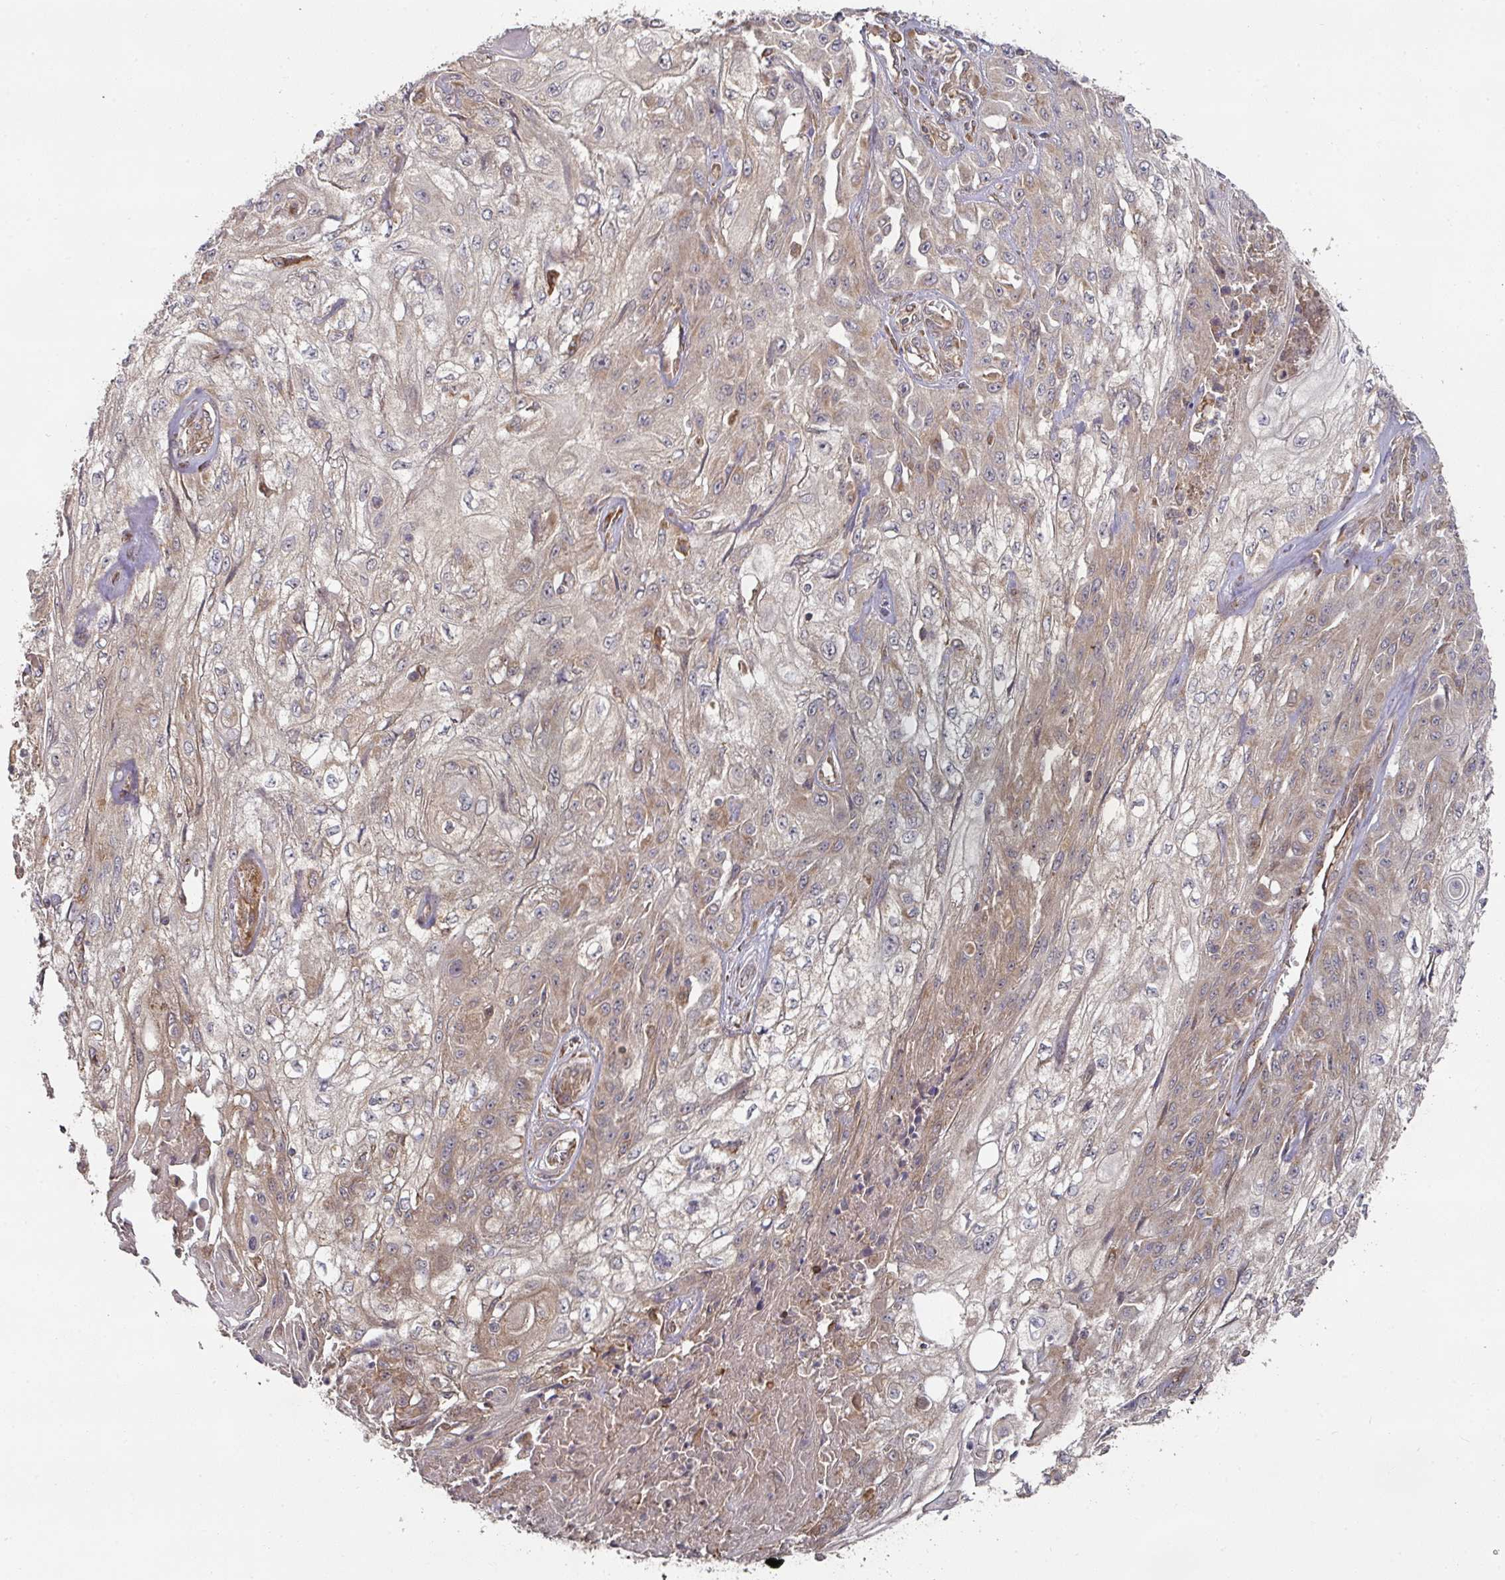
{"staining": {"intensity": "moderate", "quantity": "25%-75%", "location": "cytoplasmic/membranous"}, "tissue": "skin cancer", "cell_type": "Tumor cells", "image_type": "cancer", "snomed": [{"axis": "morphology", "description": "Squamous cell carcinoma, NOS"}, {"axis": "morphology", "description": "Squamous cell carcinoma, metastatic, NOS"}, {"axis": "topography", "description": "Skin"}, {"axis": "topography", "description": "Lymph node"}], "caption": "Skin cancer tissue demonstrates moderate cytoplasmic/membranous staining in approximately 25%-75% of tumor cells, visualized by immunohistochemistry. The staining was performed using DAB (3,3'-diaminobenzidine) to visualize the protein expression in brown, while the nuclei were stained in blue with hematoxylin (Magnification: 20x).", "gene": "CEP95", "patient": {"sex": "male", "age": 75}}